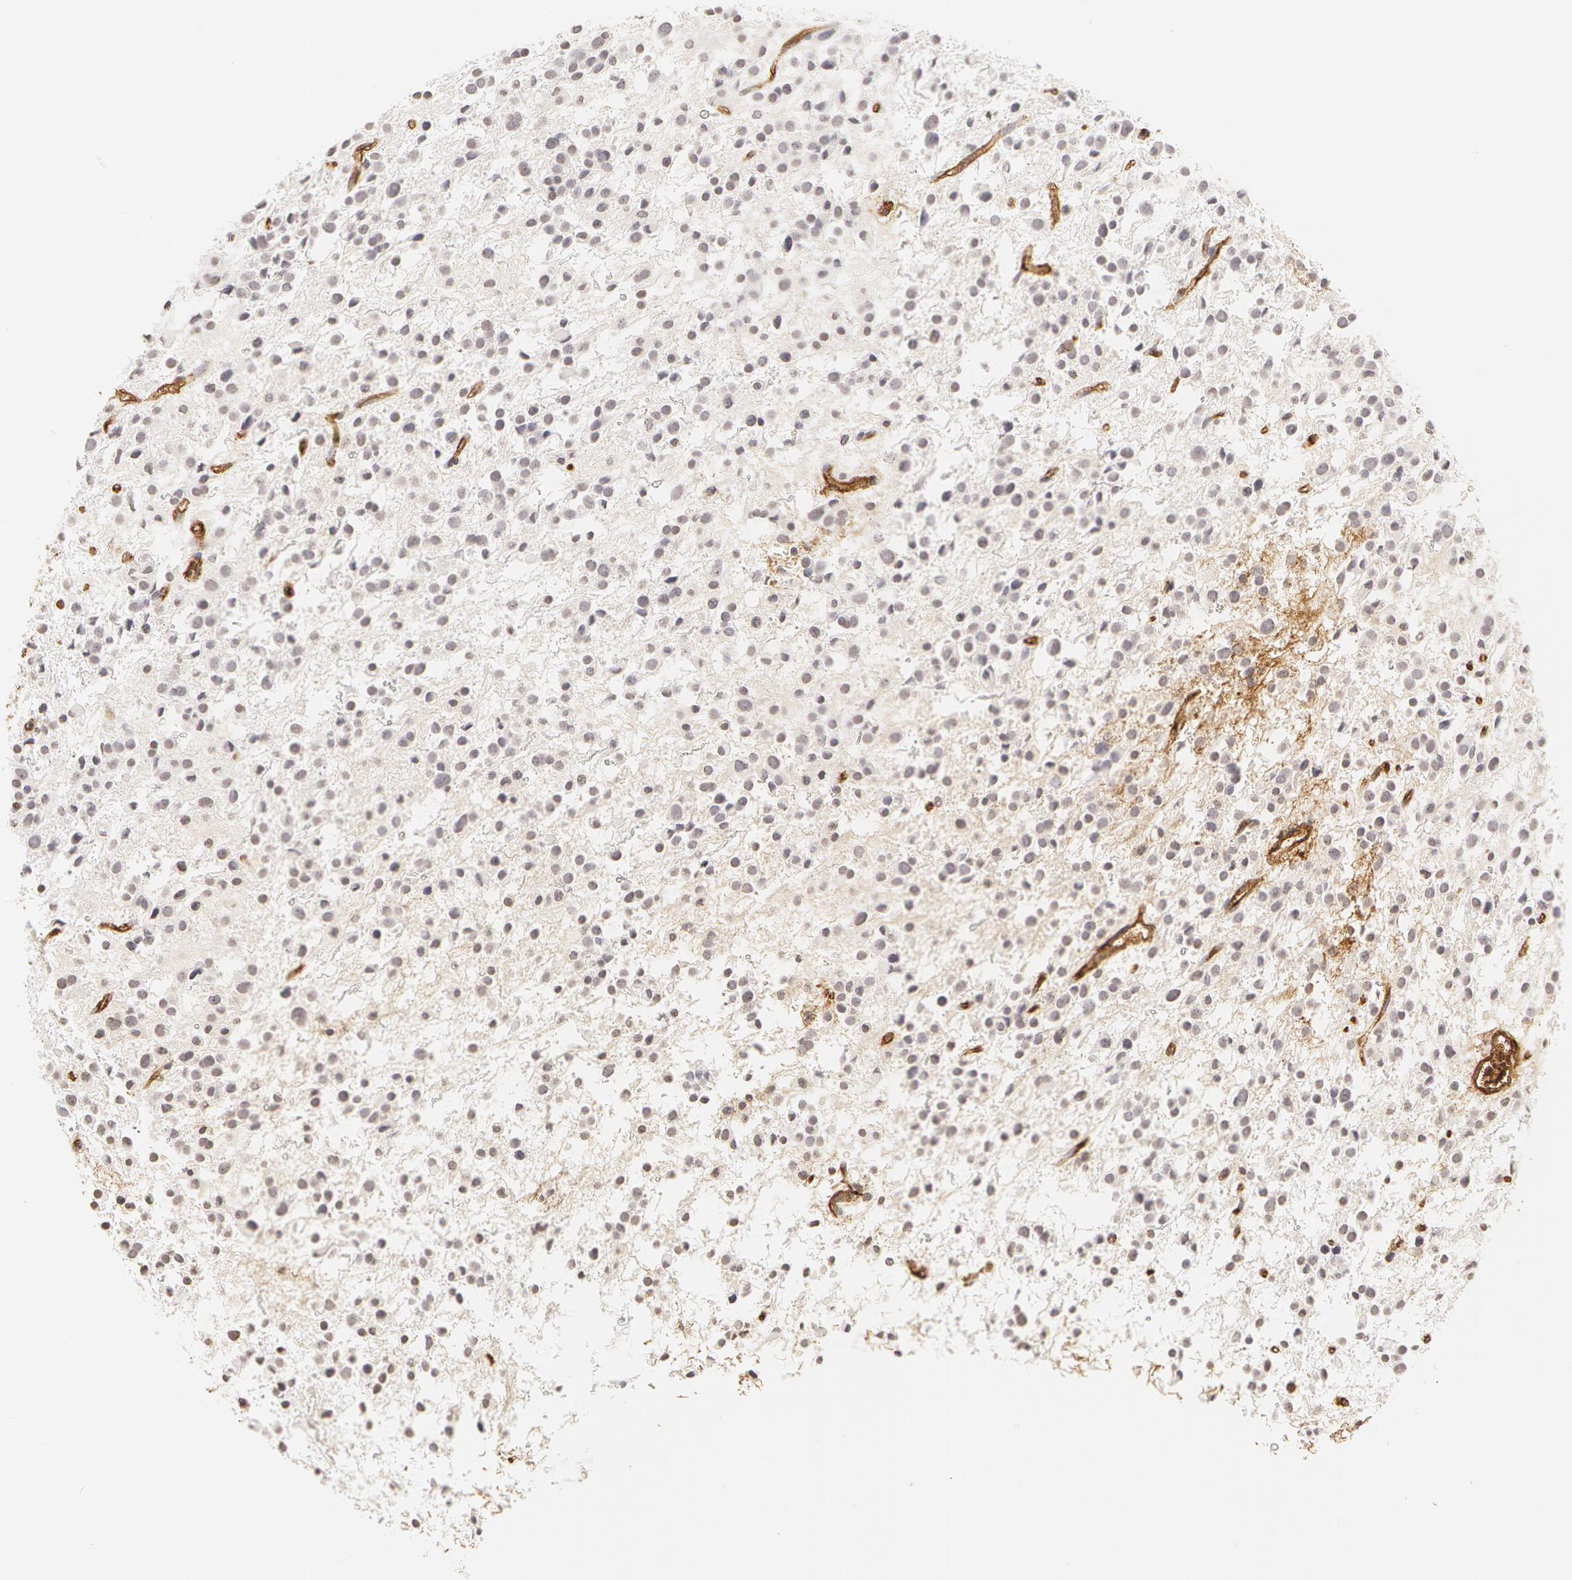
{"staining": {"intensity": "negative", "quantity": "none", "location": "none"}, "tissue": "glioma", "cell_type": "Tumor cells", "image_type": "cancer", "snomed": [{"axis": "morphology", "description": "Glioma, malignant, Low grade"}, {"axis": "topography", "description": "Brain"}], "caption": "IHC image of neoplastic tissue: human malignant glioma (low-grade) stained with DAB (3,3'-diaminobenzidine) shows no significant protein positivity in tumor cells. Brightfield microscopy of IHC stained with DAB (brown) and hematoxylin (blue), captured at high magnification.", "gene": "VWF", "patient": {"sex": "female", "age": 36}}